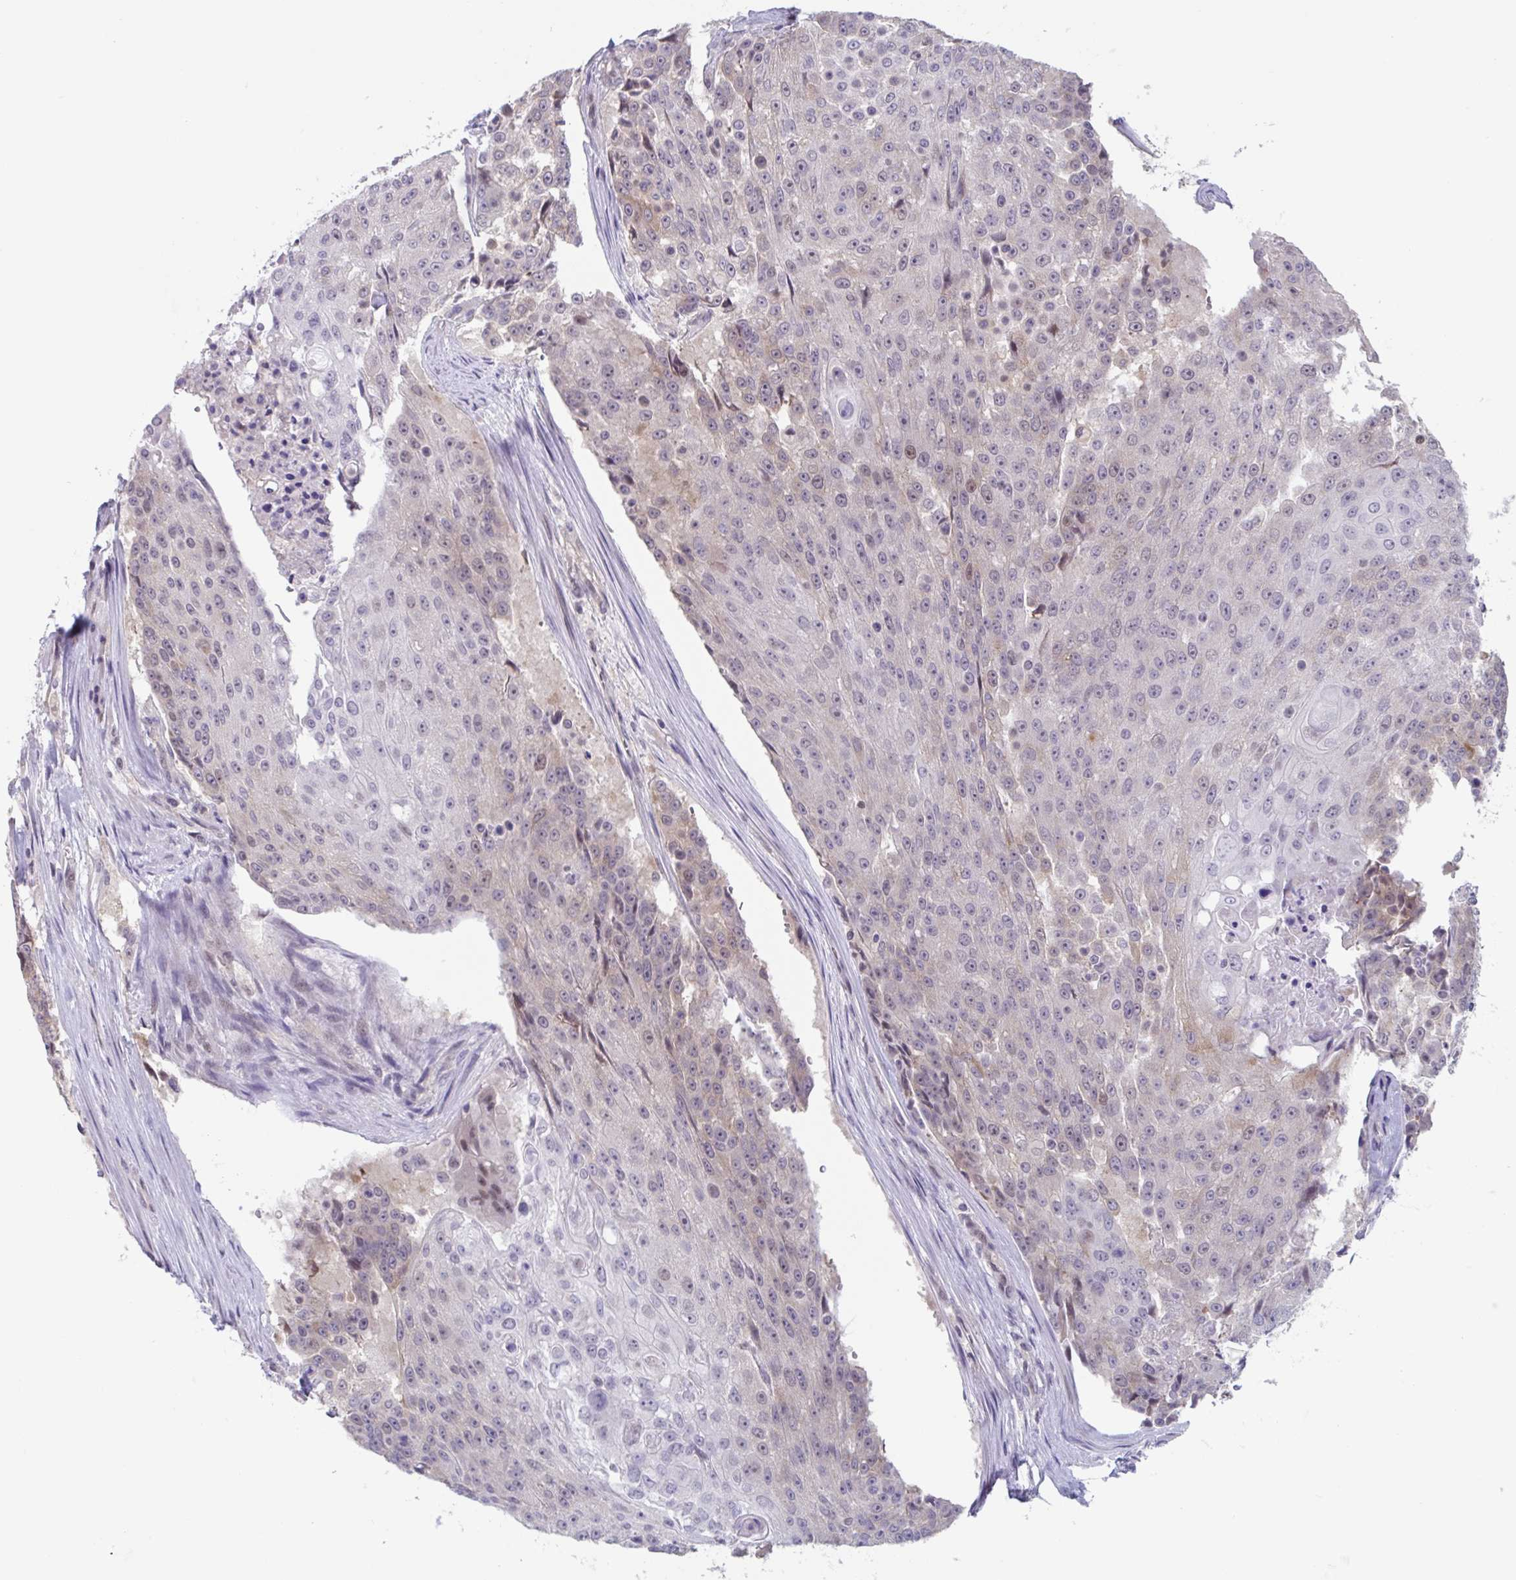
{"staining": {"intensity": "moderate", "quantity": "<25%", "location": "cytoplasmic/membranous,nuclear"}, "tissue": "urothelial cancer", "cell_type": "Tumor cells", "image_type": "cancer", "snomed": [{"axis": "morphology", "description": "Urothelial carcinoma, High grade"}, {"axis": "topography", "description": "Urinary bladder"}], "caption": "High-magnification brightfield microscopy of urothelial cancer stained with DAB (3,3'-diaminobenzidine) (brown) and counterstained with hematoxylin (blue). tumor cells exhibit moderate cytoplasmic/membranous and nuclear positivity is present in approximately<25% of cells.", "gene": "RIOK1", "patient": {"sex": "female", "age": 63}}